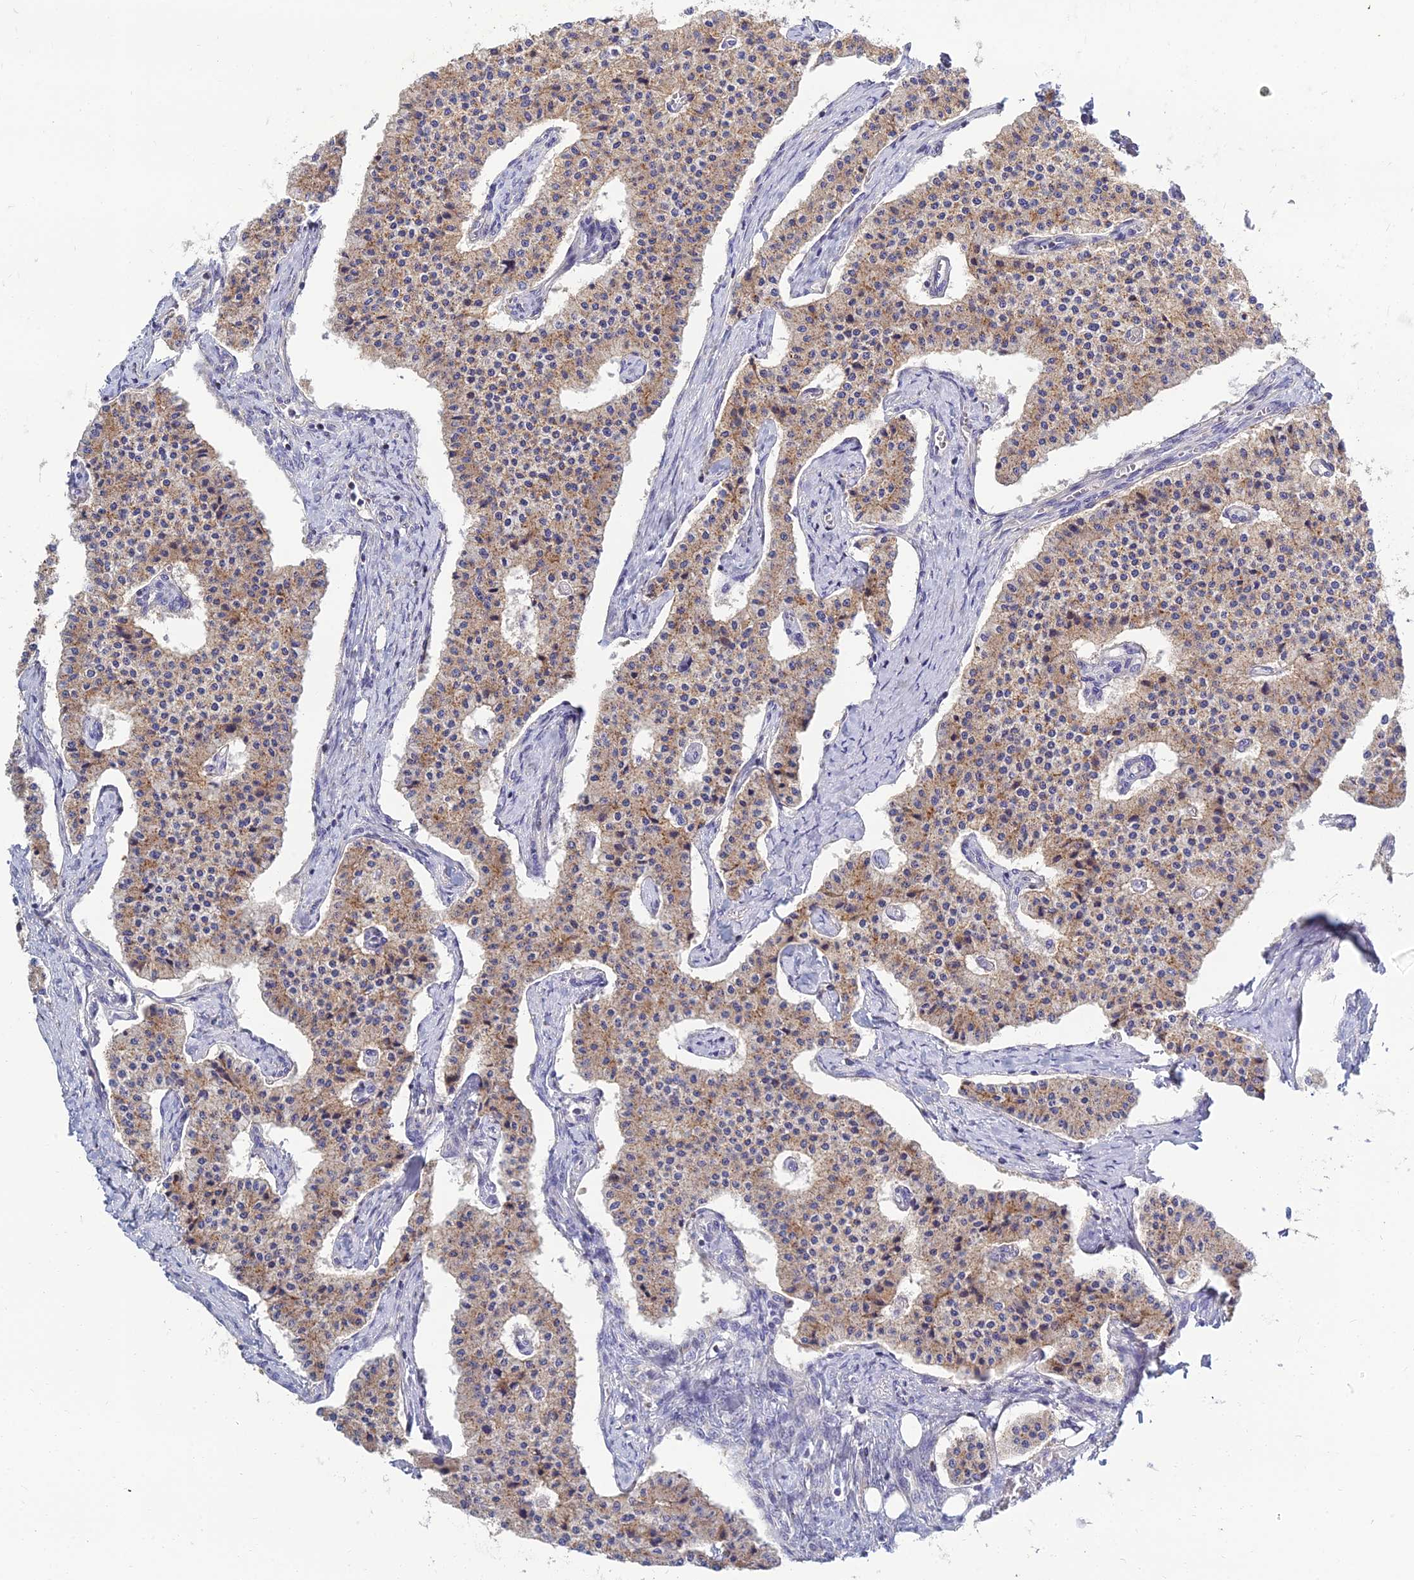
{"staining": {"intensity": "weak", "quantity": "25%-75%", "location": "cytoplasmic/membranous"}, "tissue": "carcinoid", "cell_type": "Tumor cells", "image_type": "cancer", "snomed": [{"axis": "morphology", "description": "Carcinoid, malignant, NOS"}, {"axis": "topography", "description": "Colon"}], "caption": "High-power microscopy captured an IHC photomicrograph of malignant carcinoid, revealing weak cytoplasmic/membranous staining in approximately 25%-75% of tumor cells.", "gene": "NPY", "patient": {"sex": "female", "age": 52}}